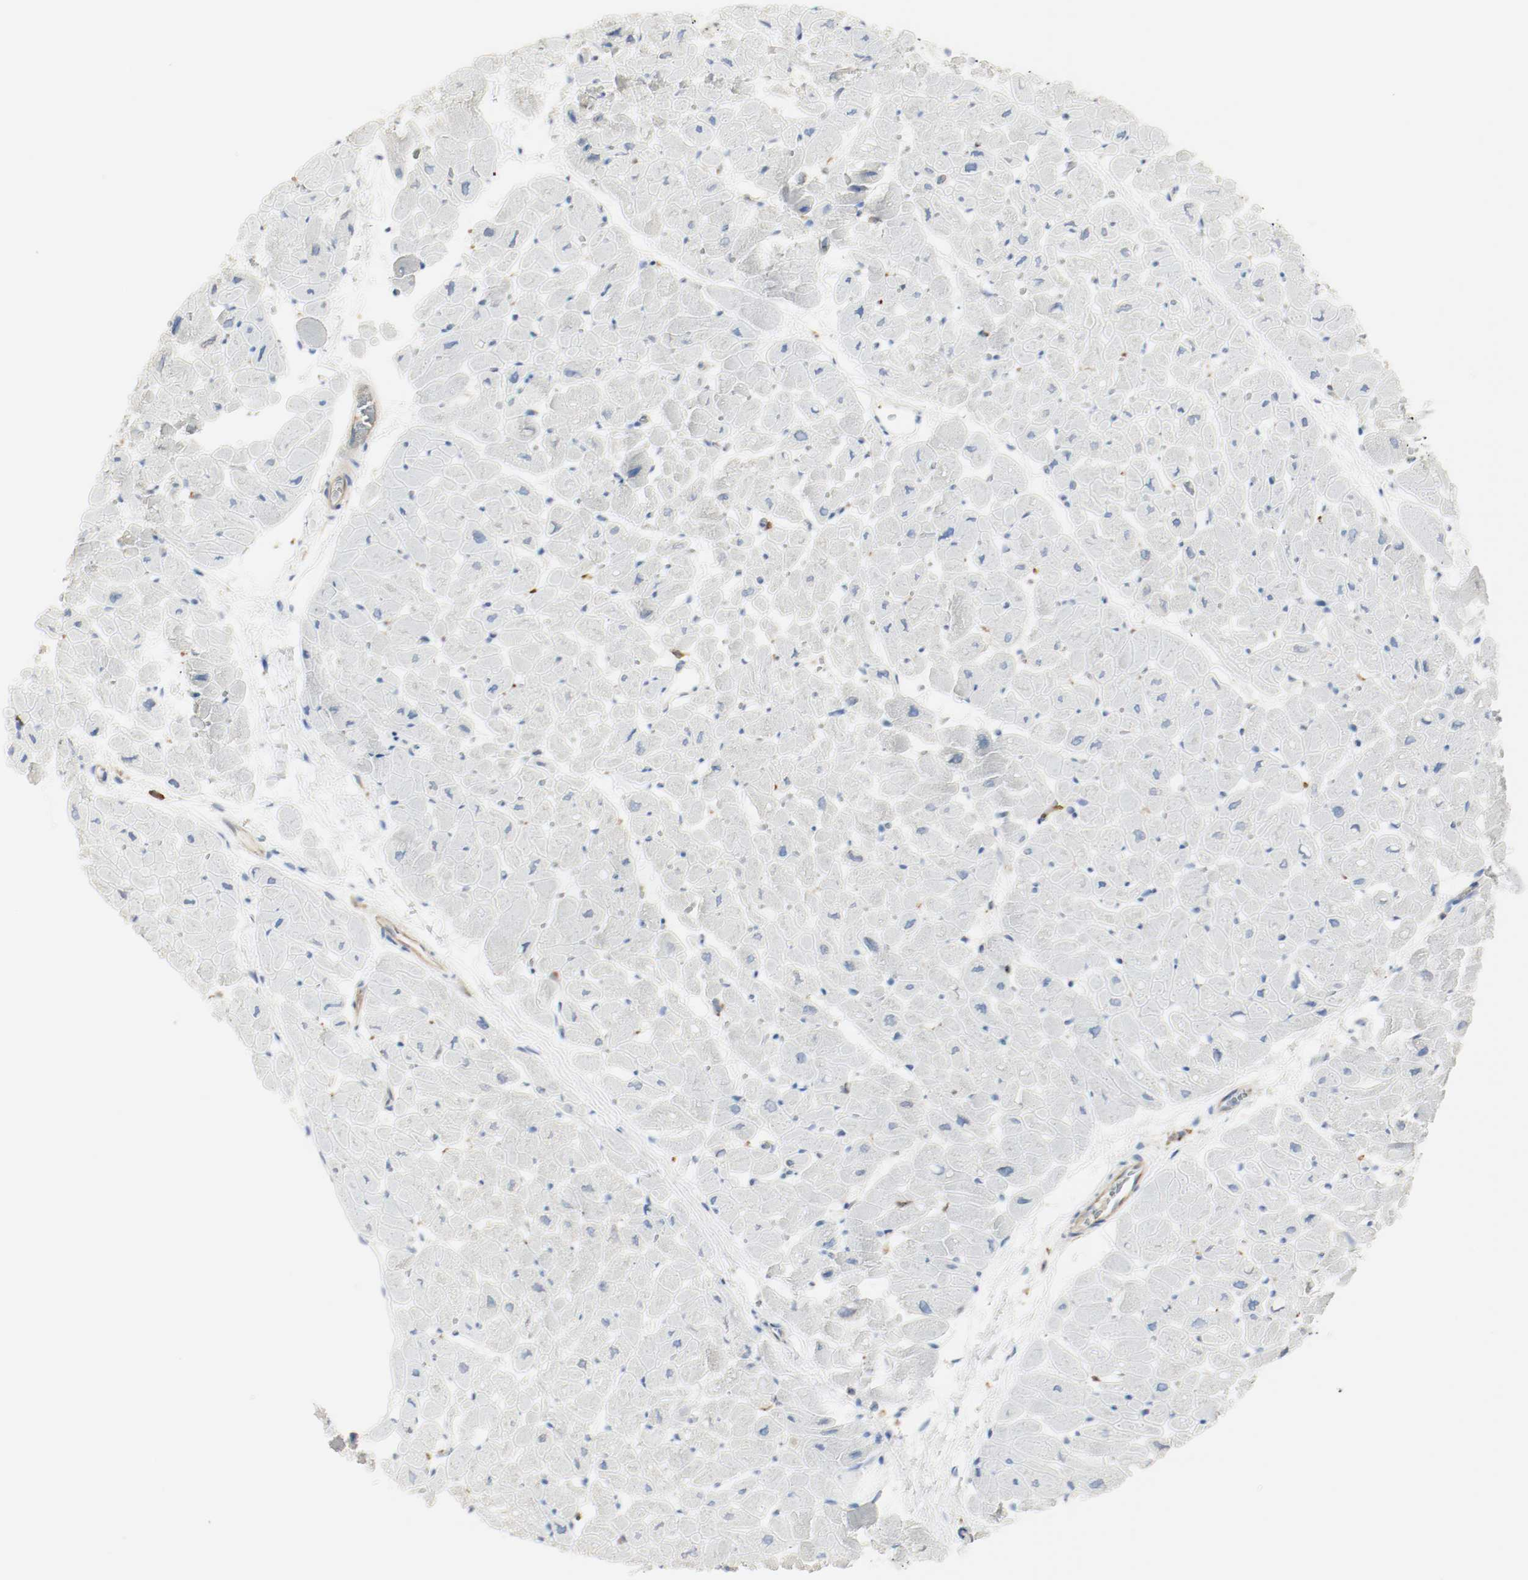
{"staining": {"intensity": "negative", "quantity": "none", "location": "none"}, "tissue": "heart muscle", "cell_type": "Cardiomyocytes", "image_type": "normal", "snomed": [{"axis": "morphology", "description": "Normal tissue, NOS"}, {"axis": "topography", "description": "Heart"}], "caption": "The histopathology image reveals no significant staining in cardiomyocytes of heart muscle. The staining is performed using DAB brown chromogen with nuclei counter-stained in using hematoxylin.", "gene": "ARPC1B", "patient": {"sex": "male", "age": 45}}